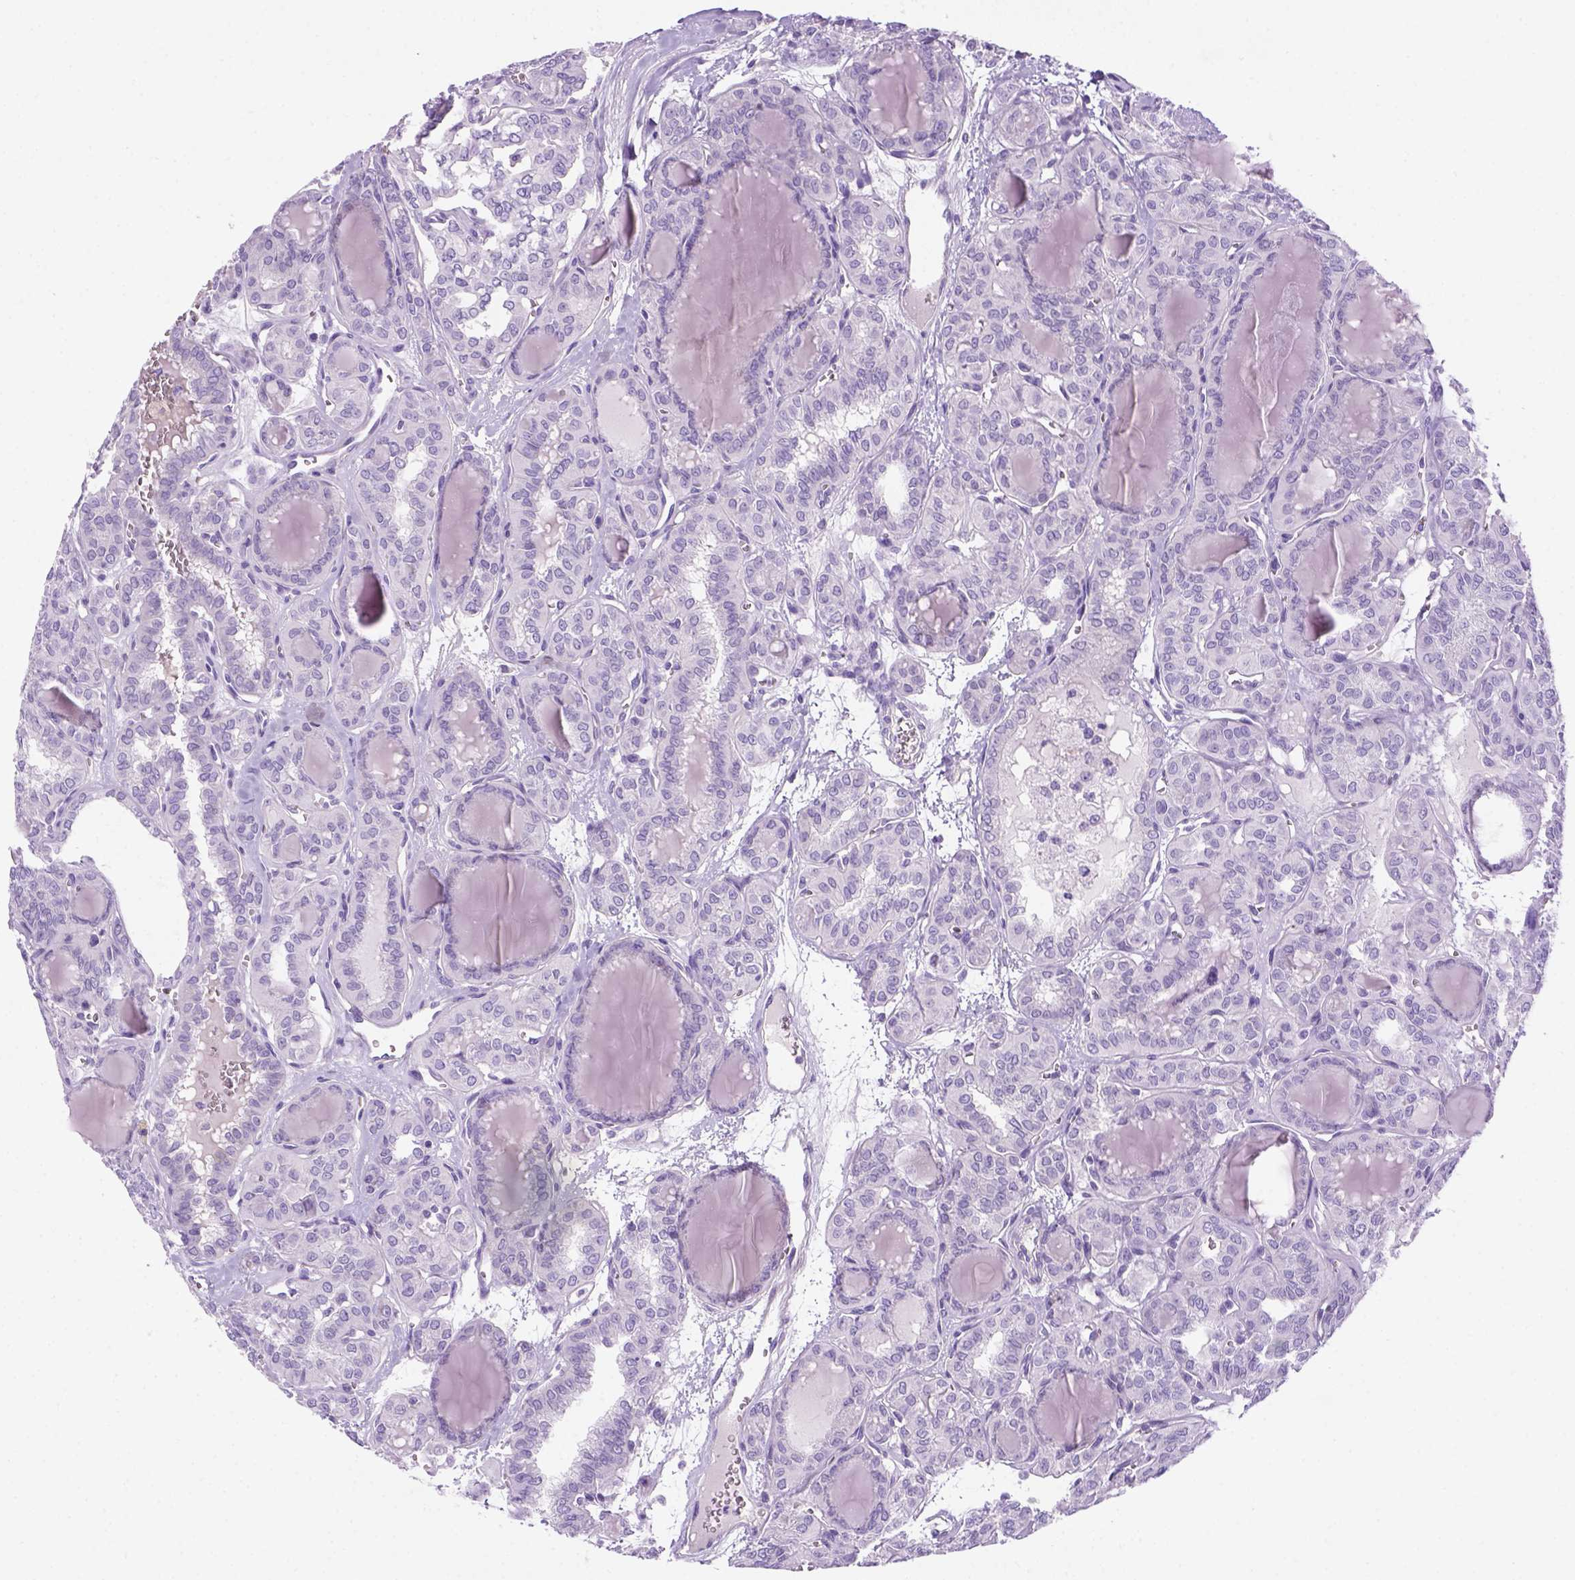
{"staining": {"intensity": "negative", "quantity": "none", "location": "none"}, "tissue": "thyroid cancer", "cell_type": "Tumor cells", "image_type": "cancer", "snomed": [{"axis": "morphology", "description": "Papillary adenocarcinoma, NOS"}, {"axis": "topography", "description": "Thyroid gland"}], "caption": "Immunohistochemical staining of thyroid cancer (papillary adenocarcinoma) demonstrates no significant staining in tumor cells.", "gene": "DNAH11", "patient": {"sex": "female", "age": 41}}